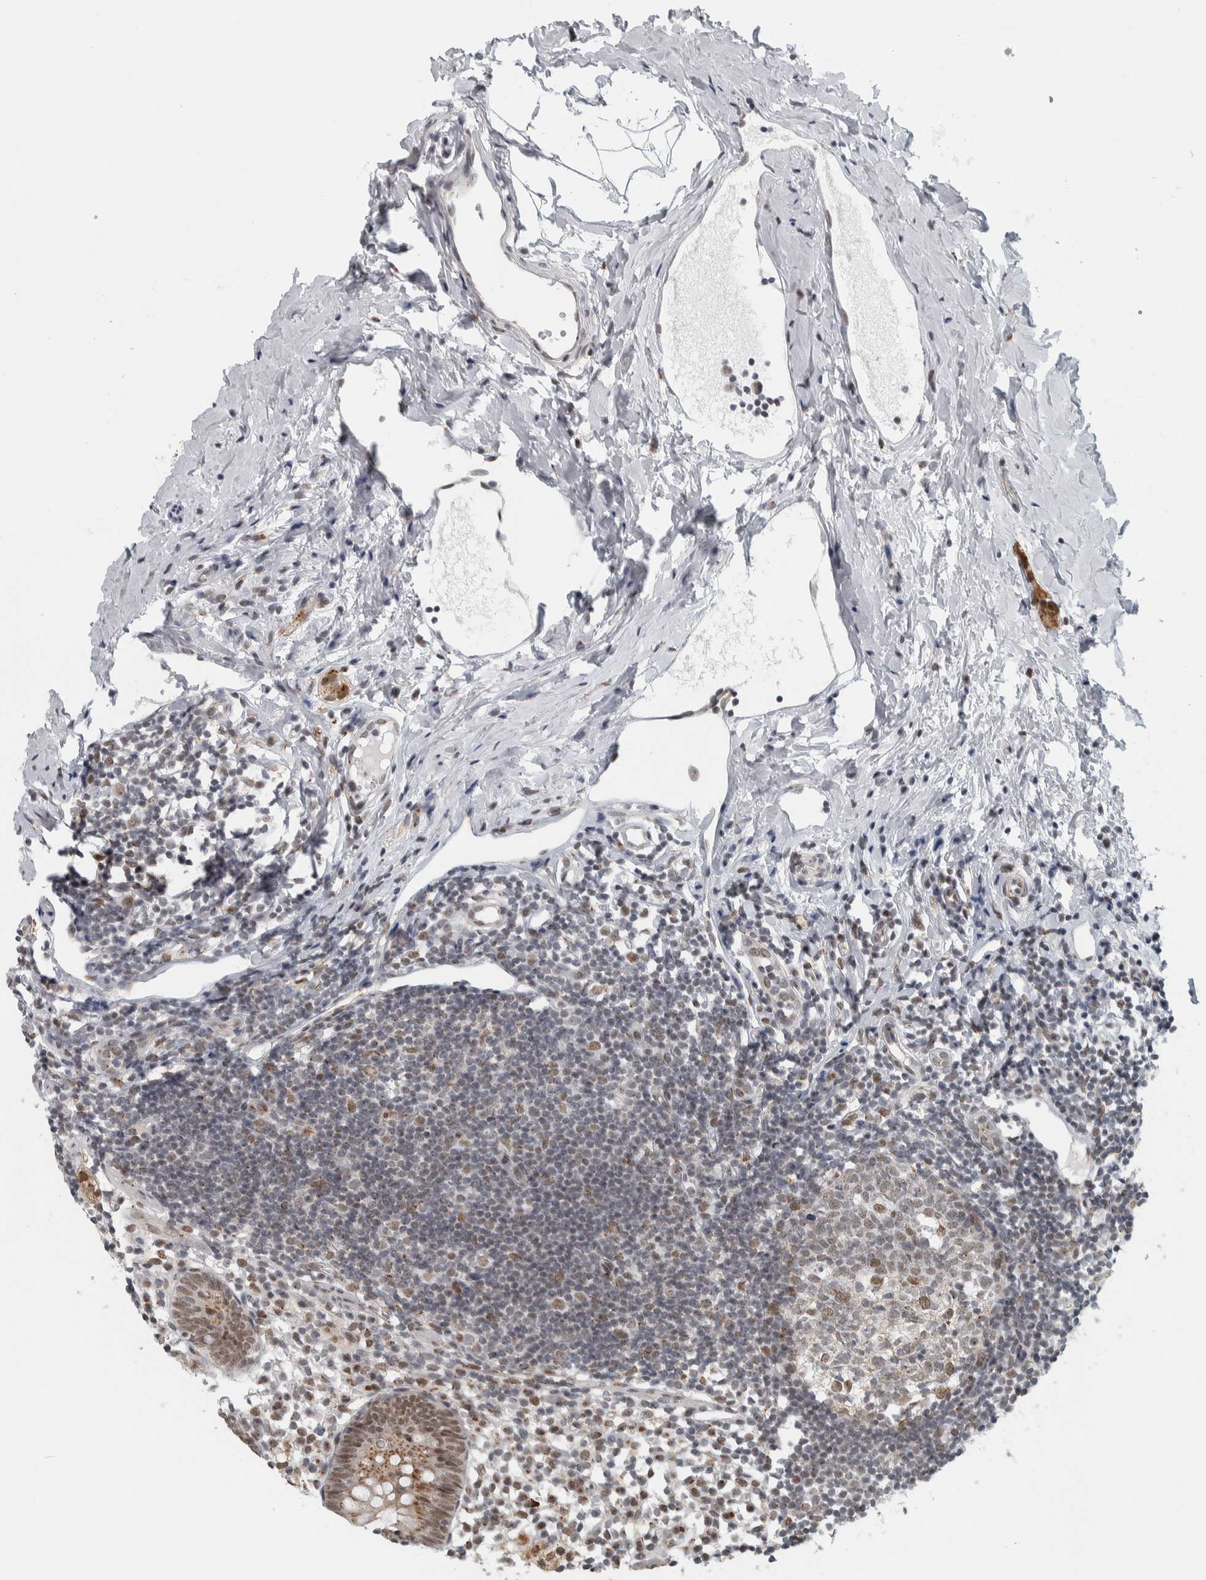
{"staining": {"intensity": "moderate", "quantity": ">75%", "location": "cytoplasmic/membranous,nuclear"}, "tissue": "appendix", "cell_type": "Glandular cells", "image_type": "normal", "snomed": [{"axis": "morphology", "description": "Normal tissue, NOS"}, {"axis": "topography", "description": "Appendix"}], "caption": "Immunohistochemical staining of normal human appendix shows >75% levels of moderate cytoplasmic/membranous,nuclear protein staining in about >75% of glandular cells. (DAB (3,3'-diaminobenzidine) IHC, brown staining for protein, blue staining for nuclei).", "gene": "ZMYND8", "patient": {"sex": "female", "age": 20}}